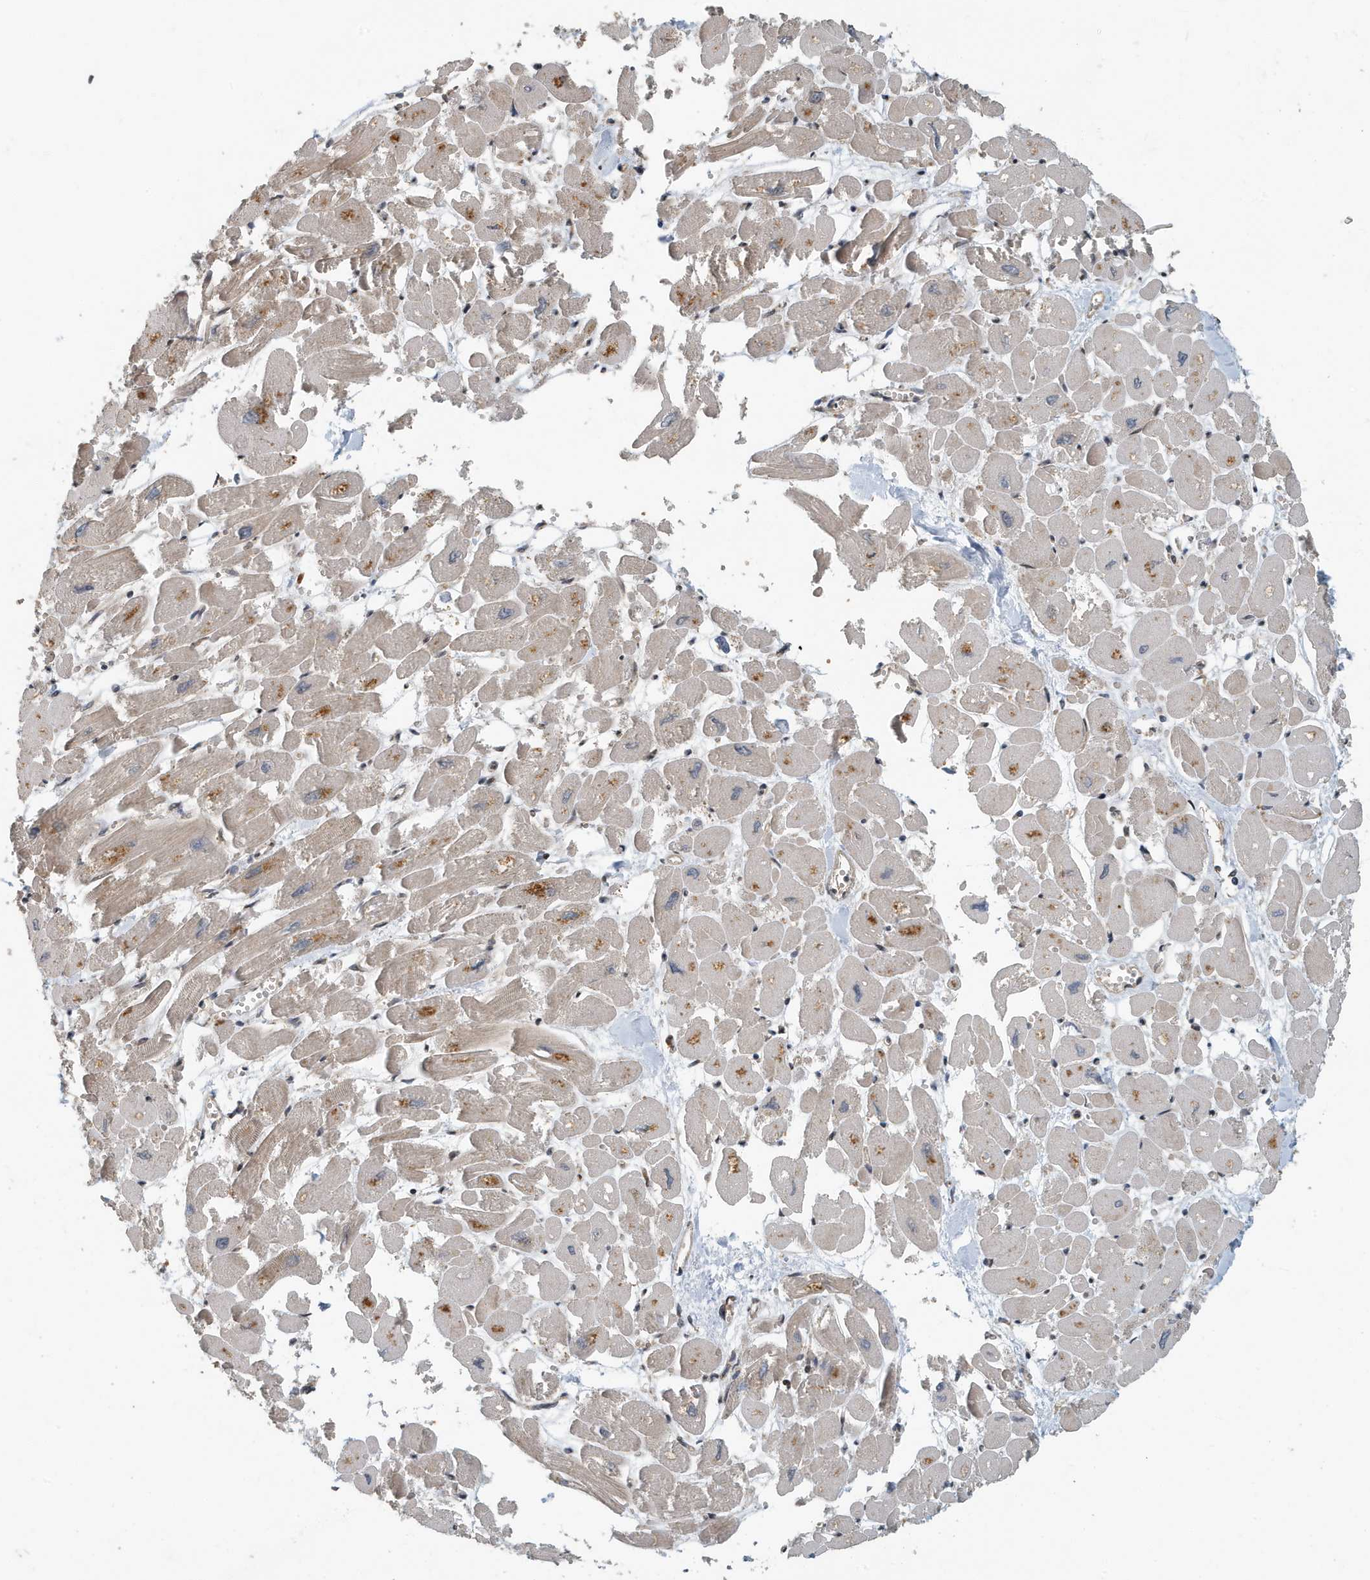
{"staining": {"intensity": "moderate", "quantity": "<25%", "location": "cytoplasmic/membranous"}, "tissue": "heart muscle", "cell_type": "Cardiomyocytes", "image_type": "normal", "snomed": [{"axis": "morphology", "description": "Normal tissue, NOS"}, {"axis": "topography", "description": "Heart"}], "caption": "Brown immunohistochemical staining in unremarkable heart muscle reveals moderate cytoplasmic/membranous expression in about <25% of cardiomyocytes.", "gene": "KIF15", "patient": {"sex": "male", "age": 54}}